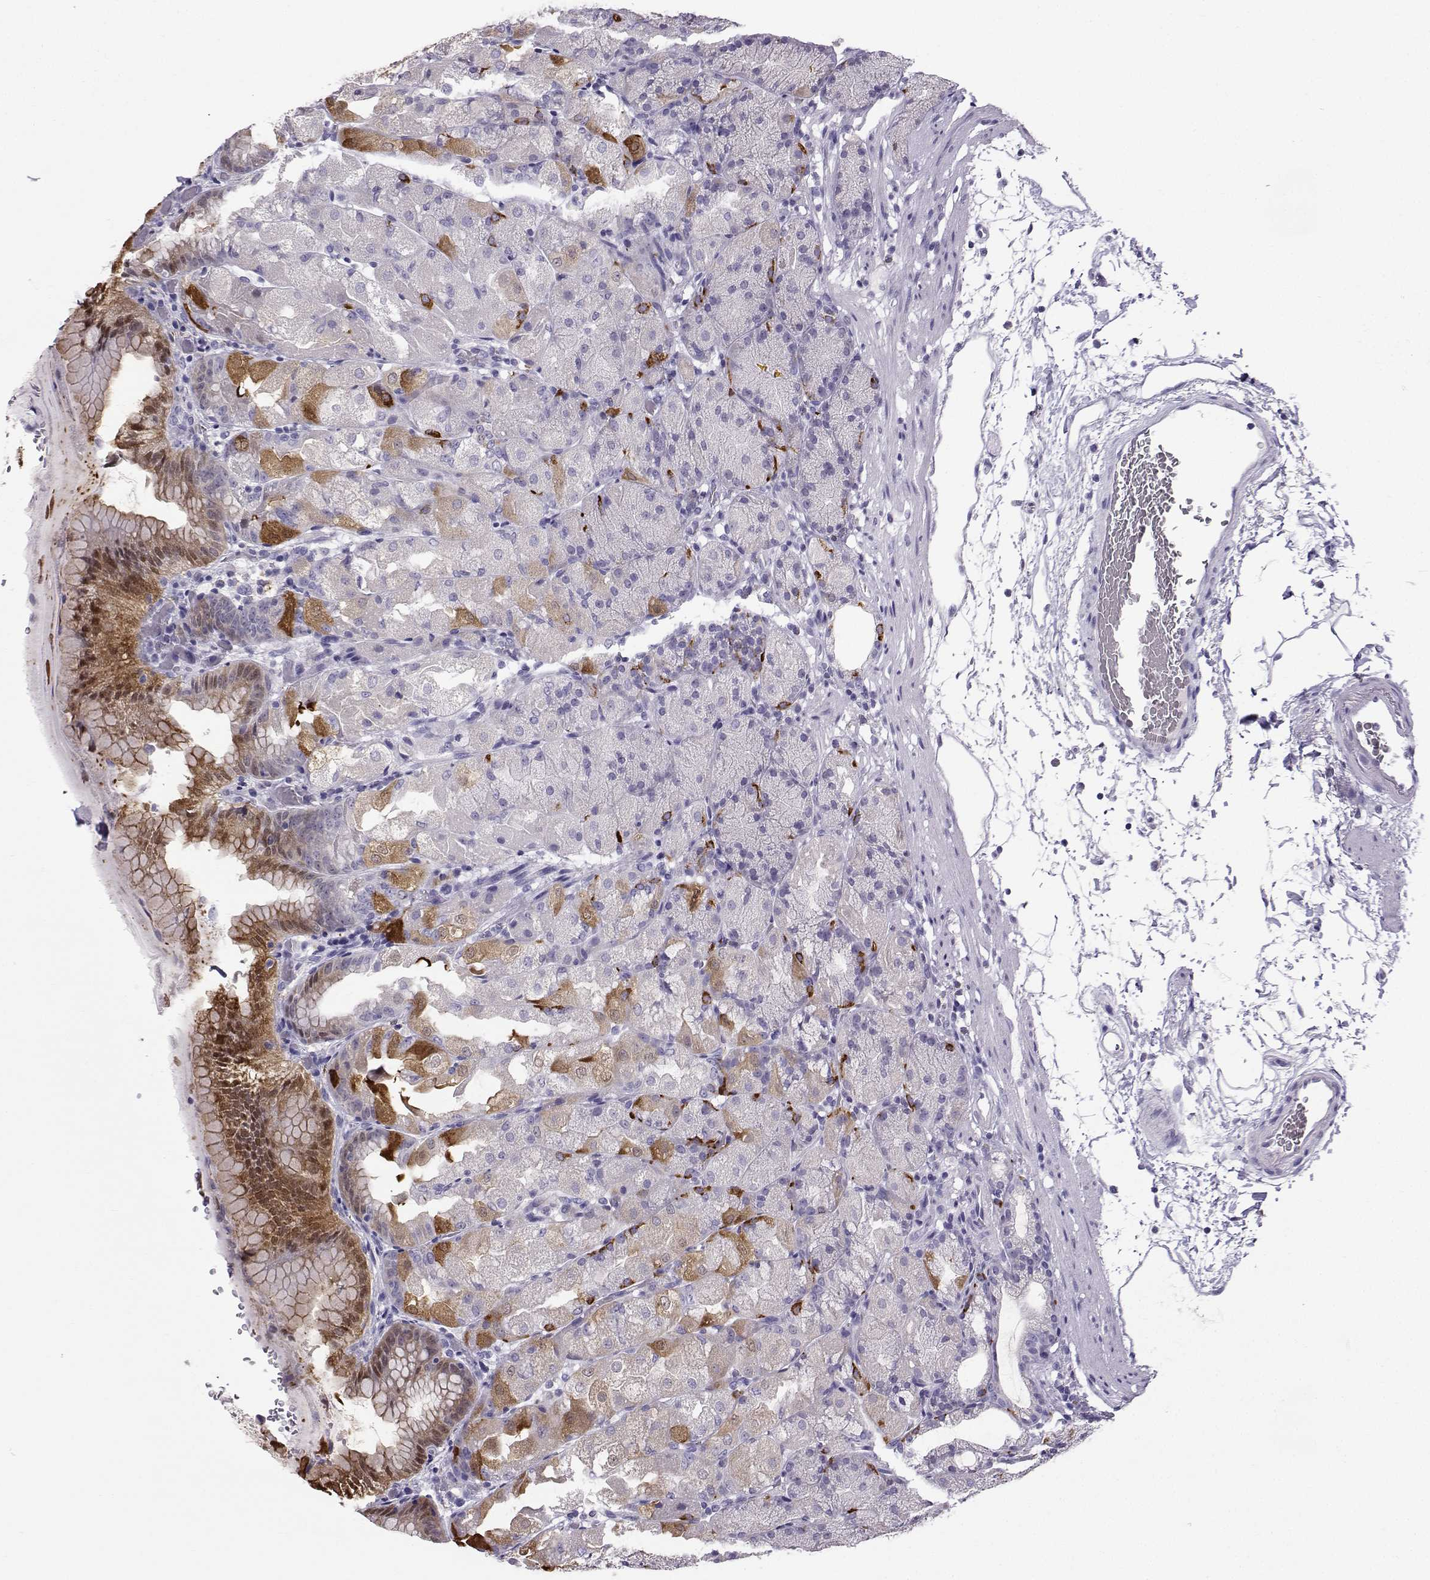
{"staining": {"intensity": "strong", "quantity": "<25%", "location": "cytoplasmic/membranous"}, "tissue": "stomach", "cell_type": "Glandular cells", "image_type": "normal", "snomed": [{"axis": "morphology", "description": "Normal tissue, NOS"}, {"axis": "topography", "description": "Stomach, upper"}, {"axis": "topography", "description": "Stomach"}, {"axis": "topography", "description": "Stomach, lower"}], "caption": "Immunohistochemical staining of normal stomach exhibits strong cytoplasmic/membranous protein positivity in approximately <25% of glandular cells.", "gene": "ZBTB8B", "patient": {"sex": "male", "age": 62}}